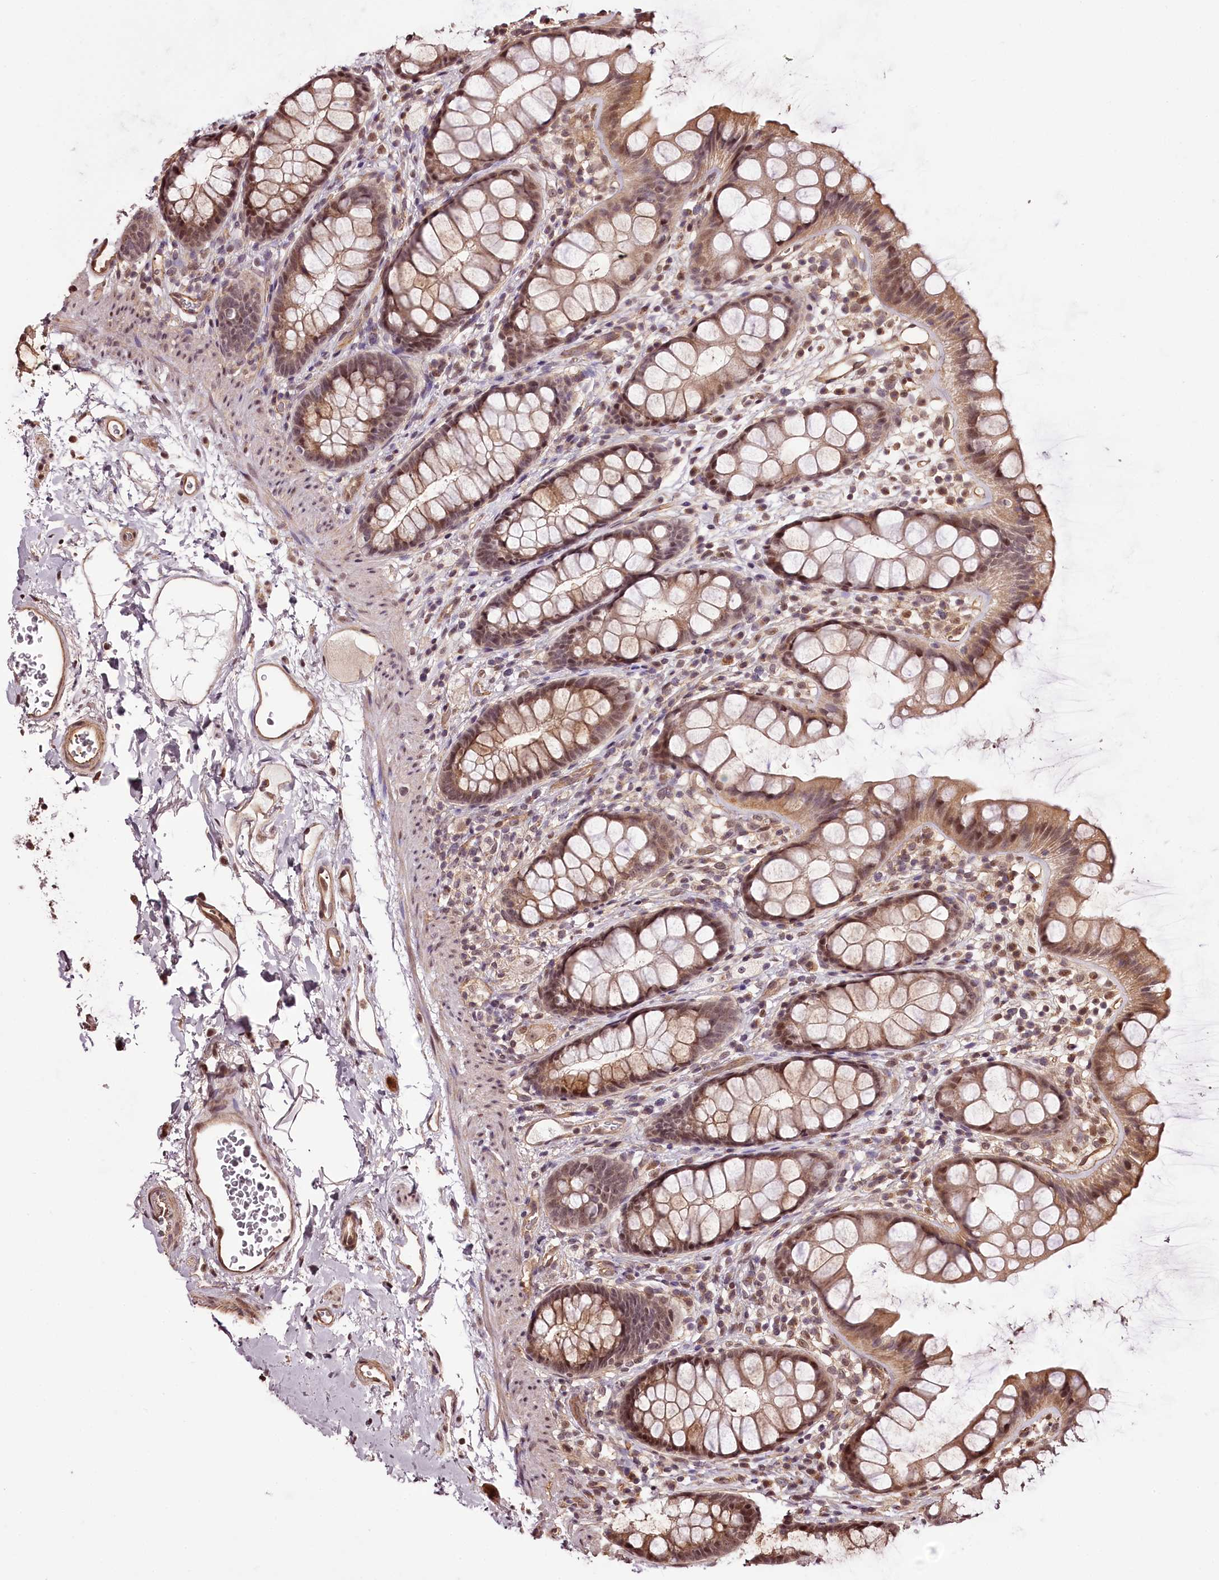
{"staining": {"intensity": "moderate", "quantity": ">75%", "location": "cytoplasmic/membranous,nuclear"}, "tissue": "rectum", "cell_type": "Glandular cells", "image_type": "normal", "snomed": [{"axis": "morphology", "description": "Normal tissue, NOS"}, {"axis": "topography", "description": "Rectum"}], "caption": "Immunohistochemistry (IHC) staining of normal rectum, which demonstrates medium levels of moderate cytoplasmic/membranous,nuclear expression in about >75% of glandular cells indicating moderate cytoplasmic/membranous,nuclear protein staining. The staining was performed using DAB (brown) for protein detection and nuclei were counterstained in hematoxylin (blue).", "gene": "TTC33", "patient": {"sex": "female", "age": 65}}